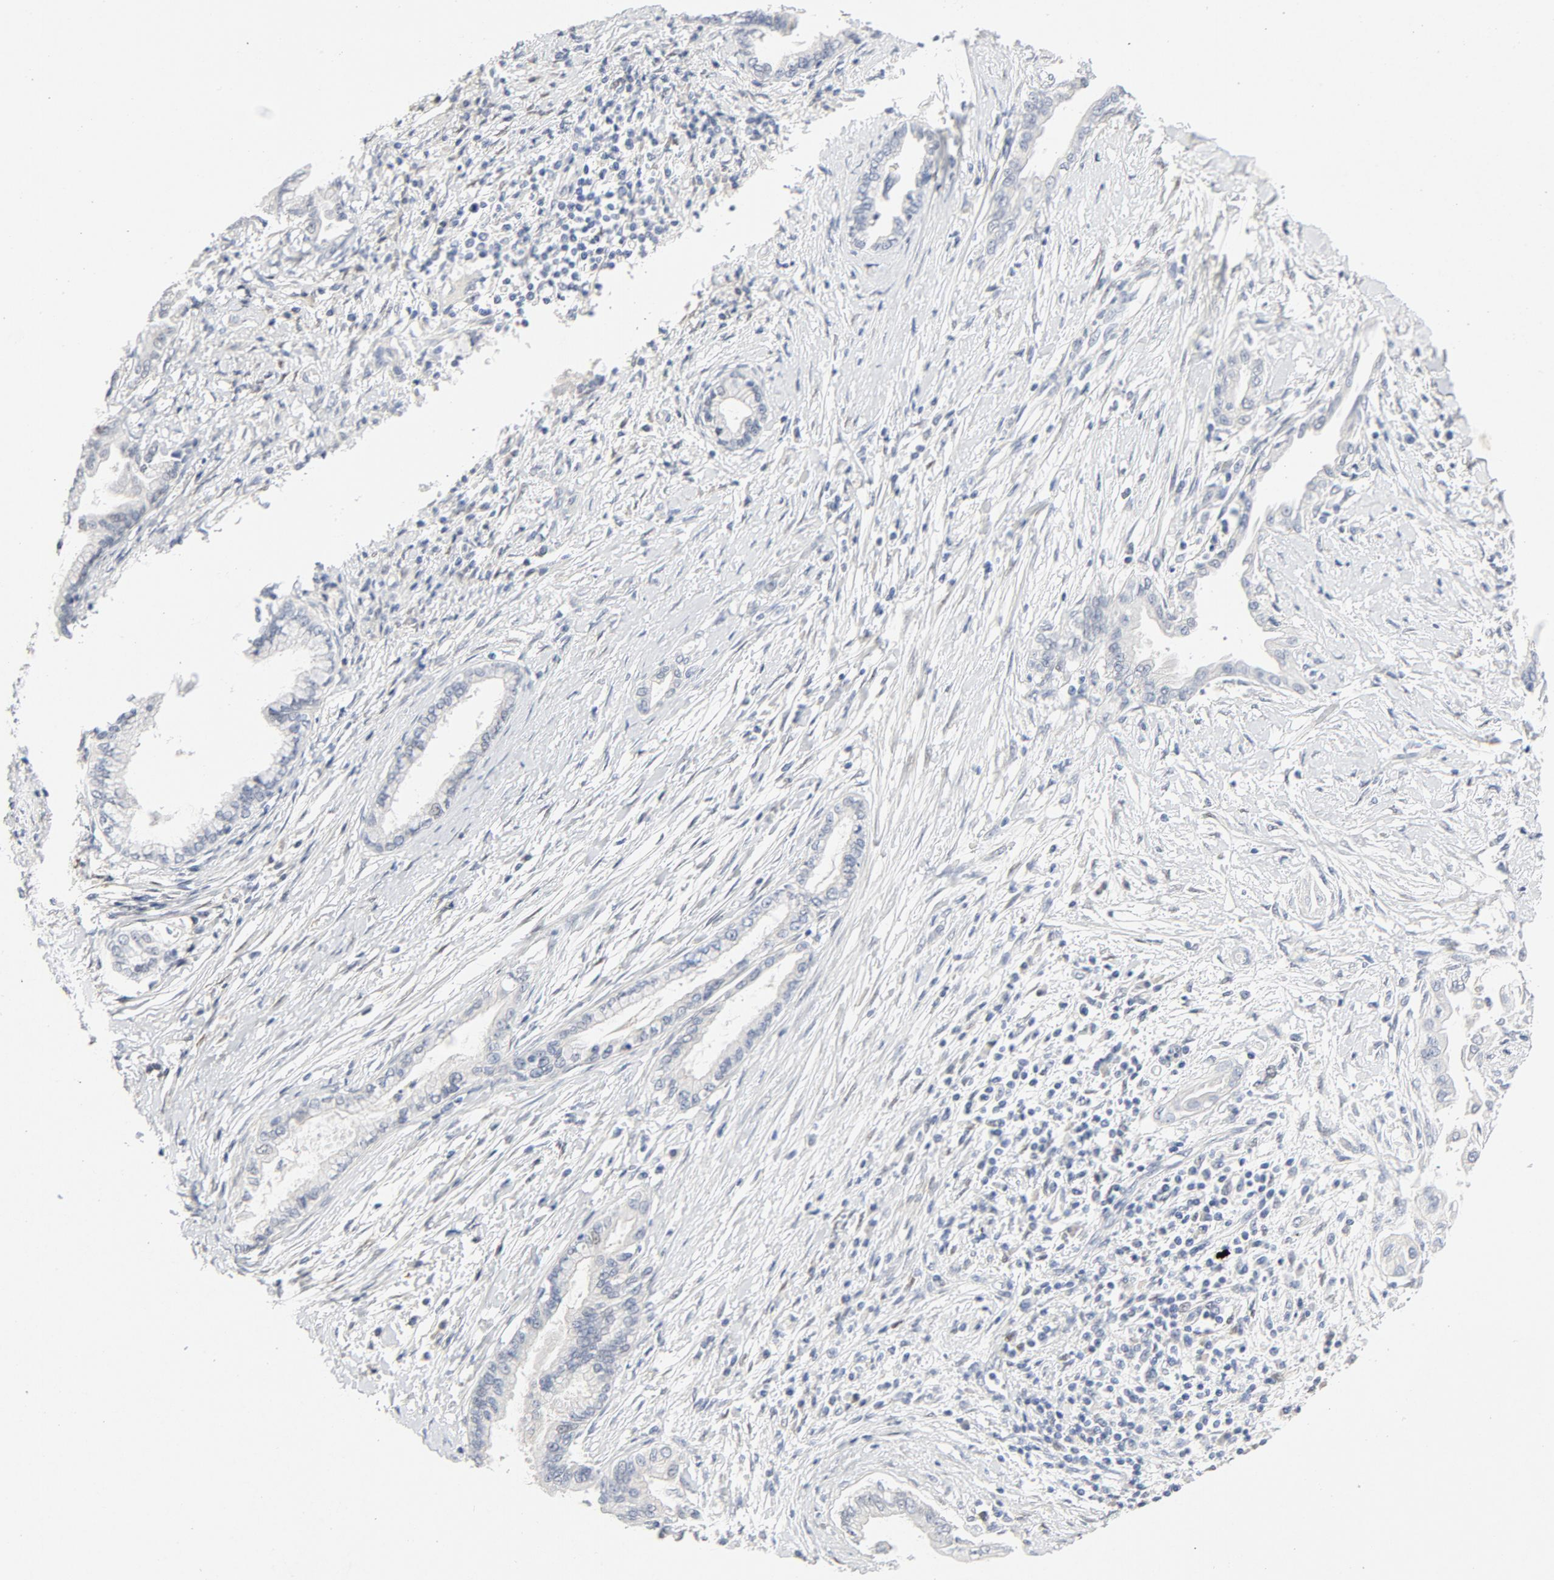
{"staining": {"intensity": "negative", "quantity": "none", "location": "none"}, "tissue": "pancreatic cancer", "cell_type": "Tumor cells", "image_type": "cancer", "snomed": [{"axis": "morphology", "description": "Adenocarcinoma, NOS"}, {"axis": "topography", "description": "Pancreas"}], "caption": "Human adenocarcinoma (pancreatic) stained for a protein using immunohistochemistry (IHC) demonstrates no staining in tumor cells.", "gene": "PGM1", "patient": {"sex": "female", "age": 64}}